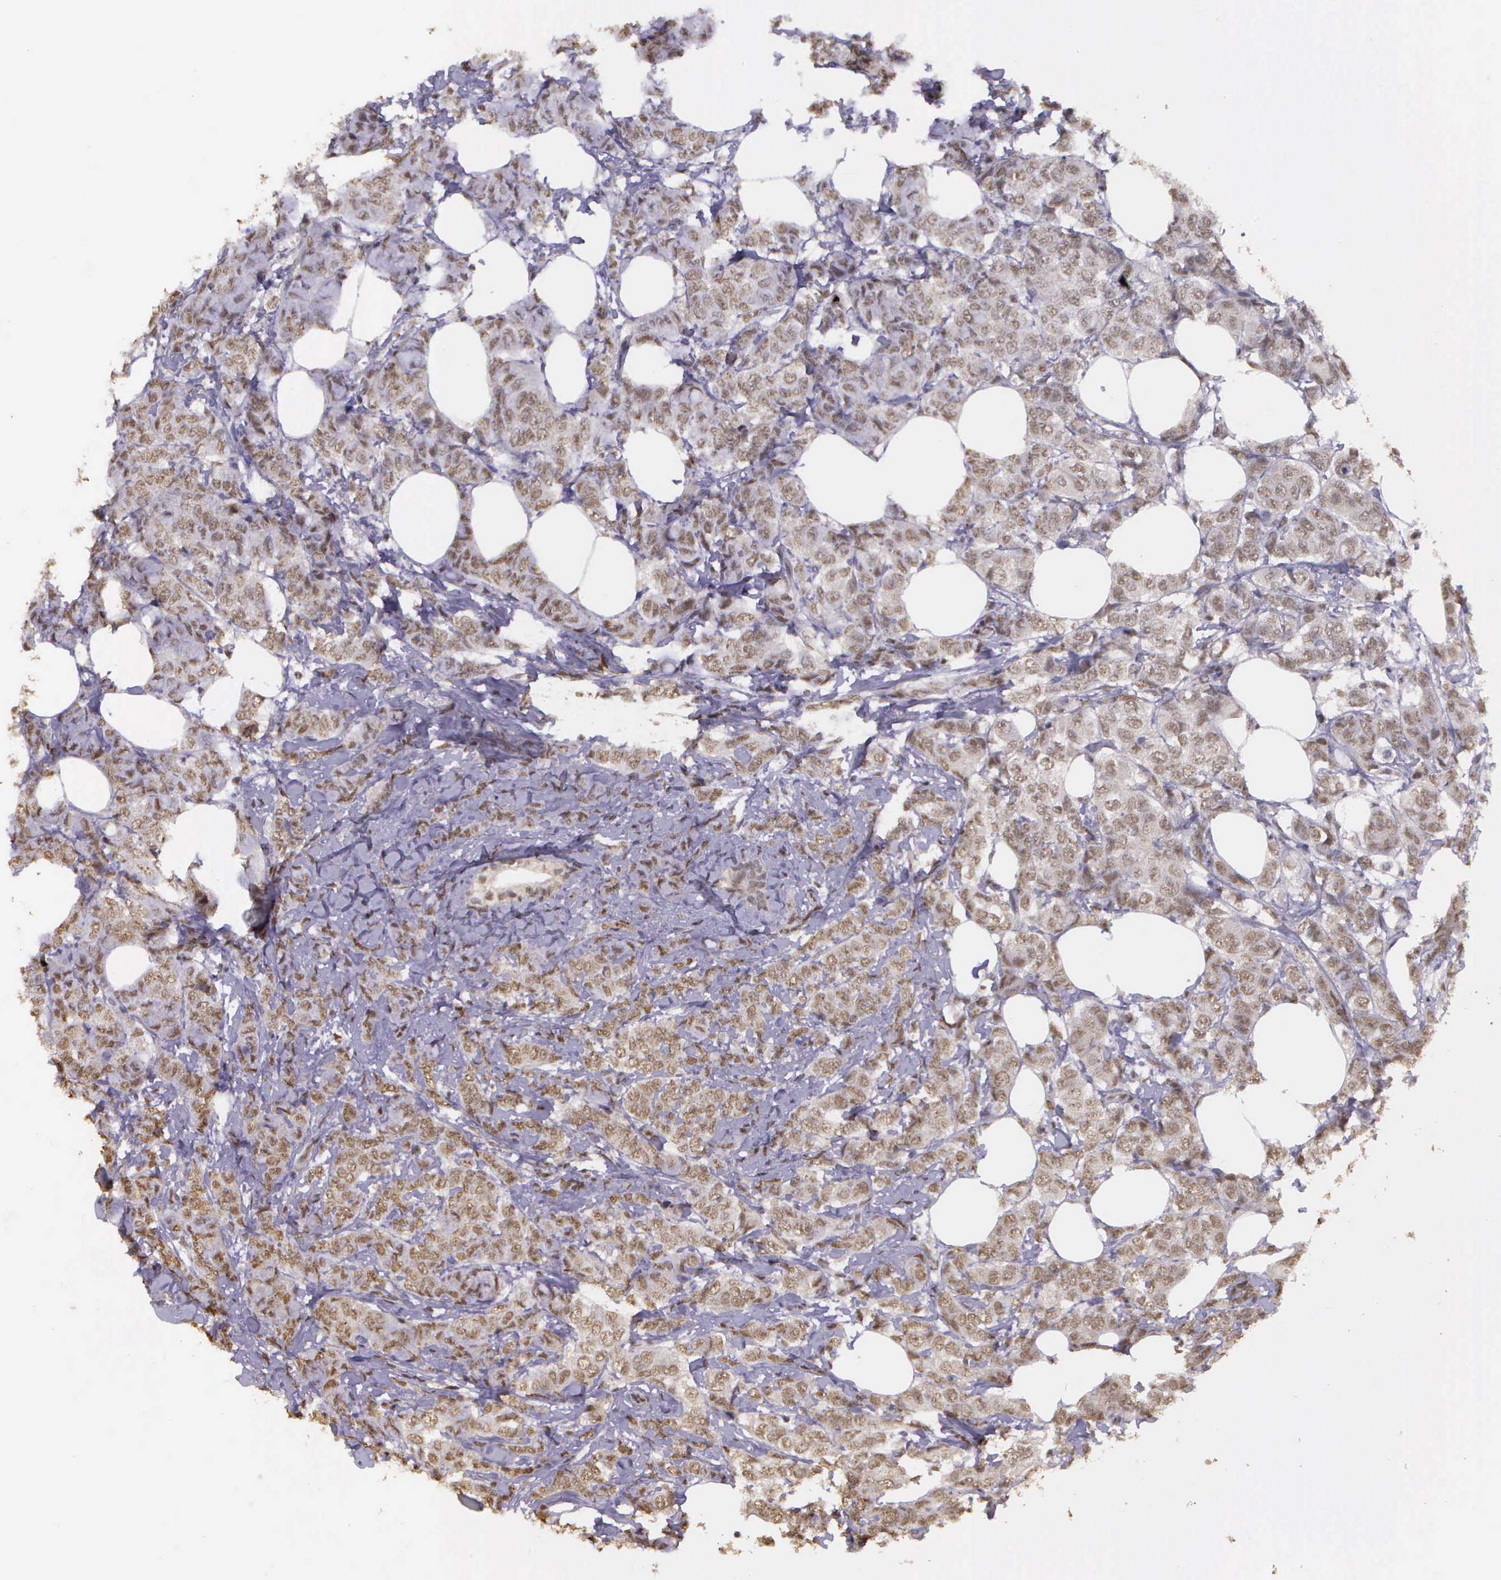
{"staining": {"intensity": "weak", "quantity": ">75%", "location": "nuclear"}, "tissue": "breast cancer", "cell_type": "Tumor cells", "image_type": "cancer", "snomed": [{"axis": "morphology", "description": "Lobular carcinoma"}, {"axis": "topography", "description": "Breast"}], "caption": "Breast cancer (lobular carcinoma) tissue exhibits weak nuclear staining in approximately >75% of tumor cells, visualized by immunohistochemistry.", "gene": "ARMCX5", "patient": {"sex": "female", "age": 60}}